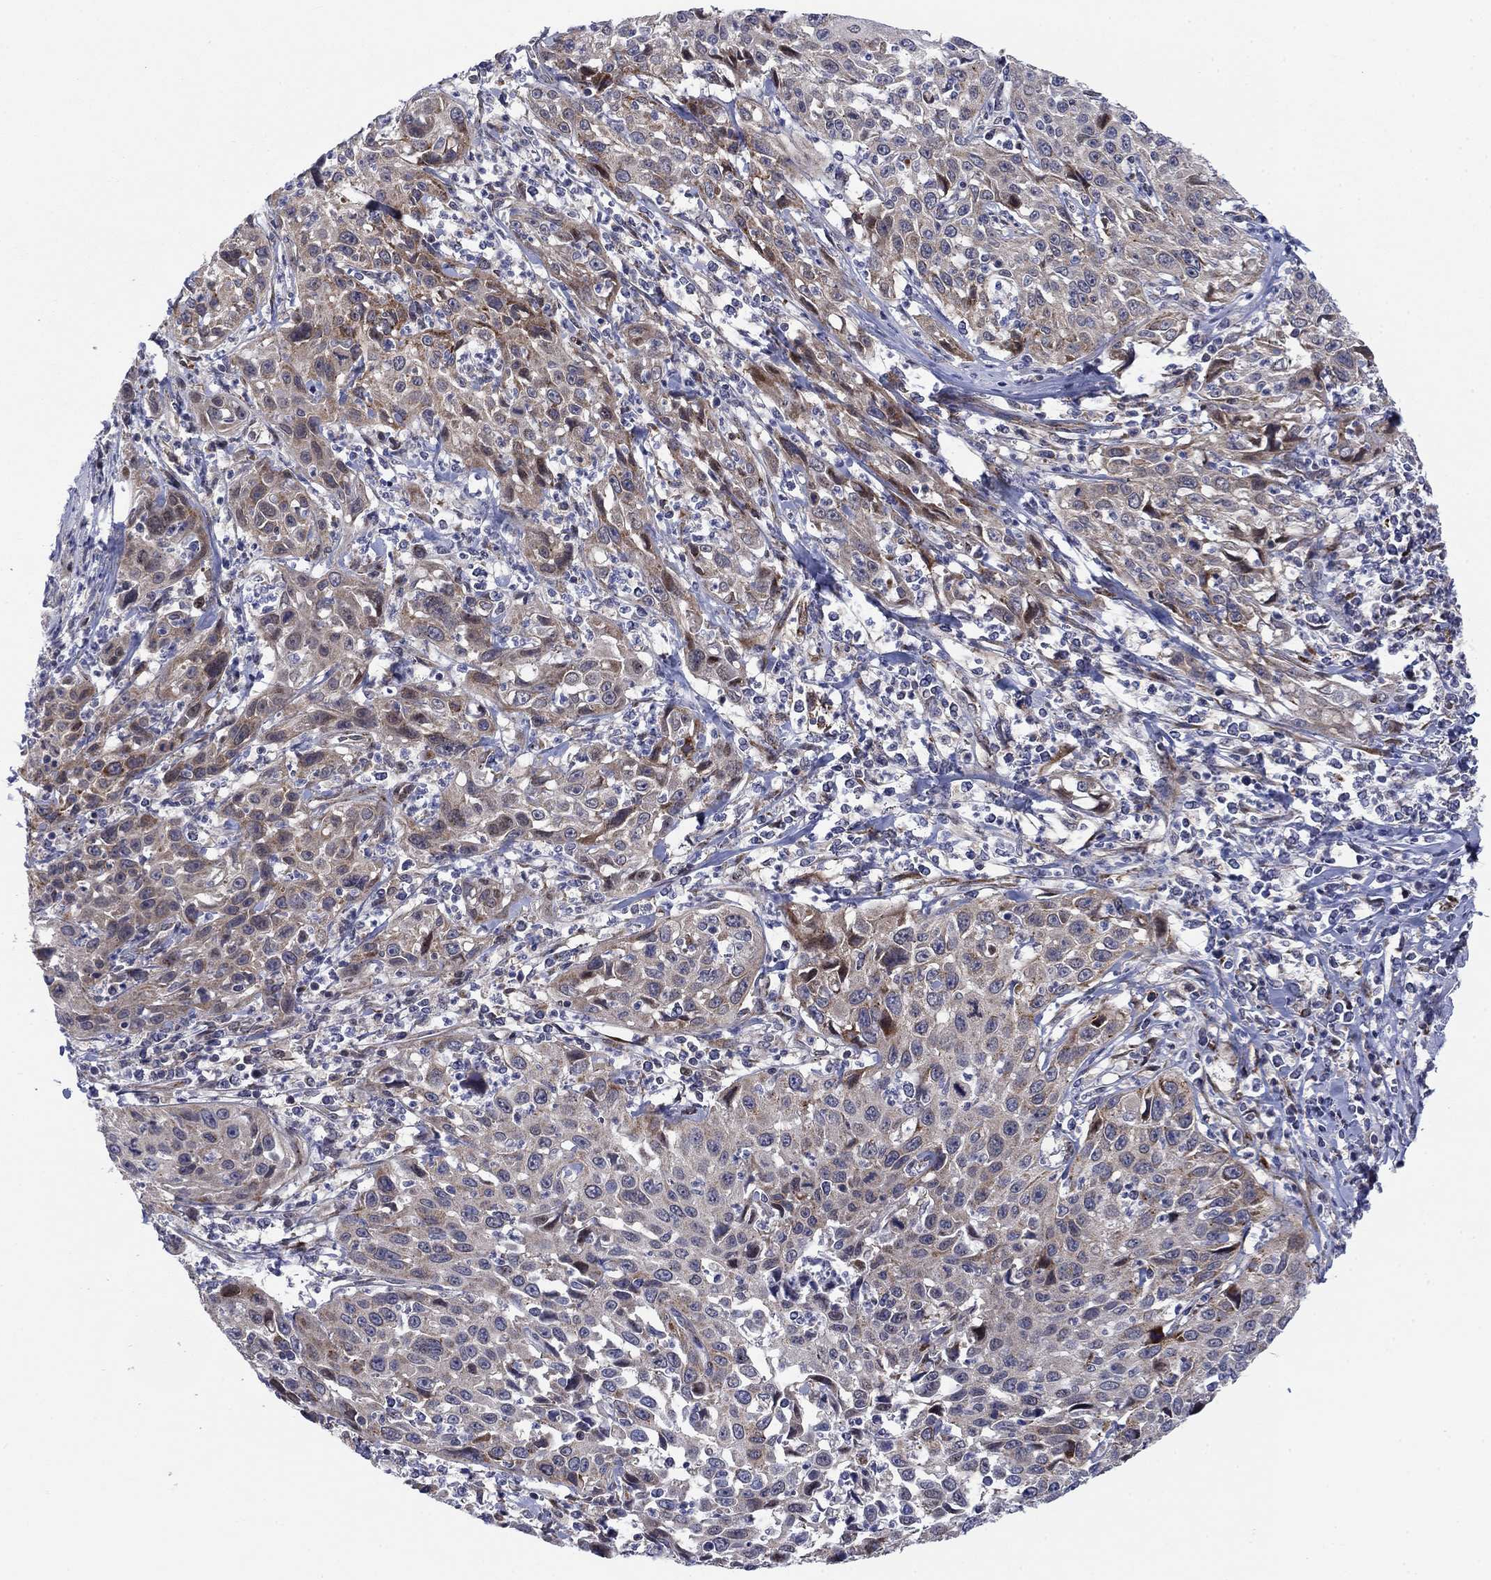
{"staining": {"intensity": "moderate", "quantity": "<25%", "location": "cytoplasmic/membranous"}, "tissue": "cervical cancer", "cell_type": "Tumor cells", "image_type": "cancer", "snomed": [{"axis": "morphology", "description": "Squamous cell carcinoma, NOS"}, {"axis": "topography", "description": "Cervix"}], "caption": "Brown immunohistochemical staining in squamous cell carcinoma (cervical) reveals moderate cytoplasmic/membranous staining in approximately <25% of tumor cells. The protein of interest is shown in brown color, while the nuclei are stained blue.", "gene": "SLC35F2", "patient": {"sex": "female", "age": 26}}